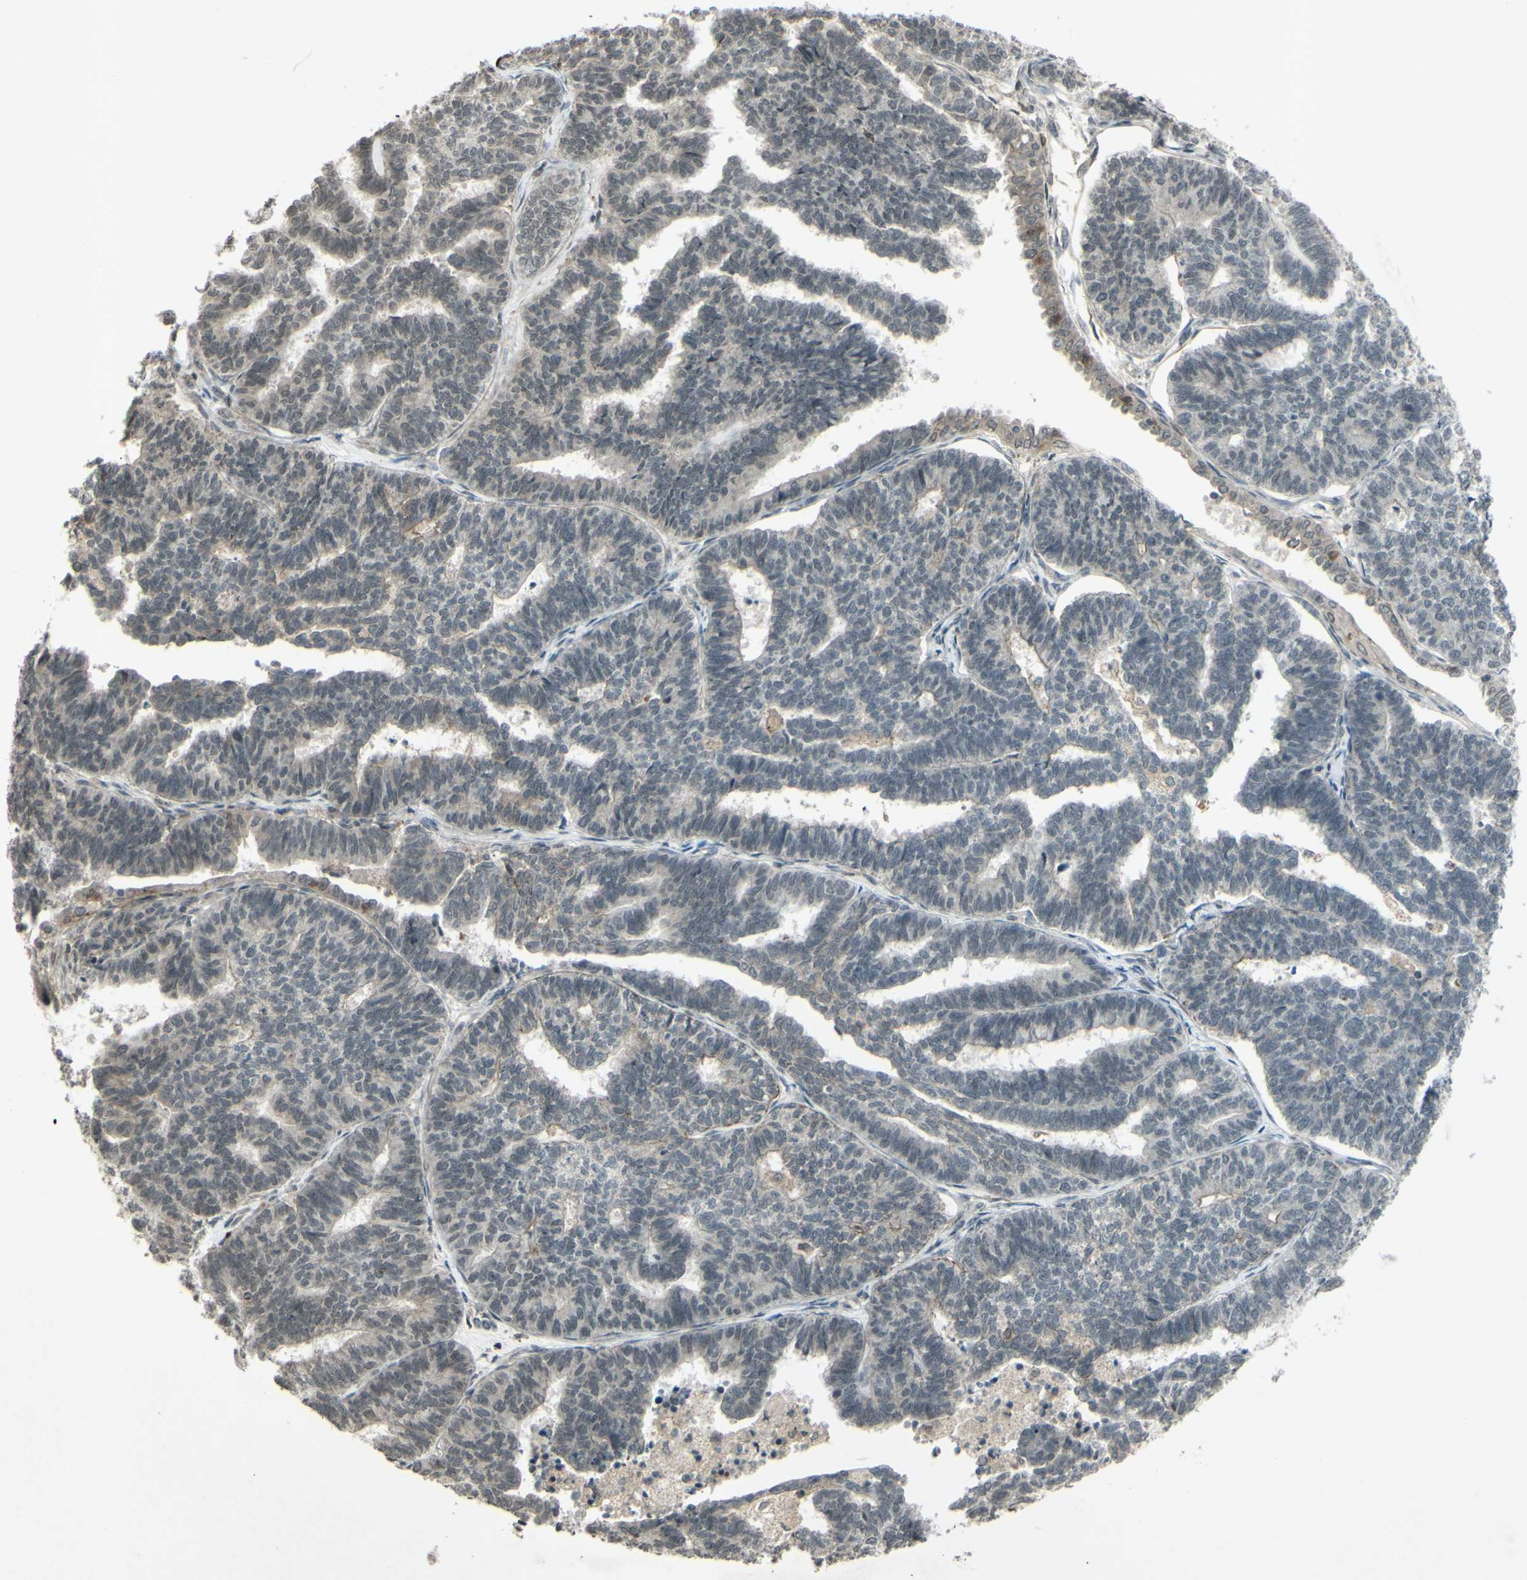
{"staining": {"intensity": "weak", "quantity": "25%-75%", "location": "cytoplasmic/membranous"}, "tissue": "endometrial cancer", "cell_type": "Tumor cells", "image_type": "cancer", "snomed": [{"axis": "morphology", "description": "Adenocarcinoma, NOS"}, {"axis": "topography", "description": "Endometrium"}], "caption": "Tumor cells reveal low levels of weak cytoplasmic/membranous positivity in about 25%-75% of cells in endometrial cancer (adenocarcinoma).", "gene": "BLNK", "patient": {"sex": "female", "age": 70}}